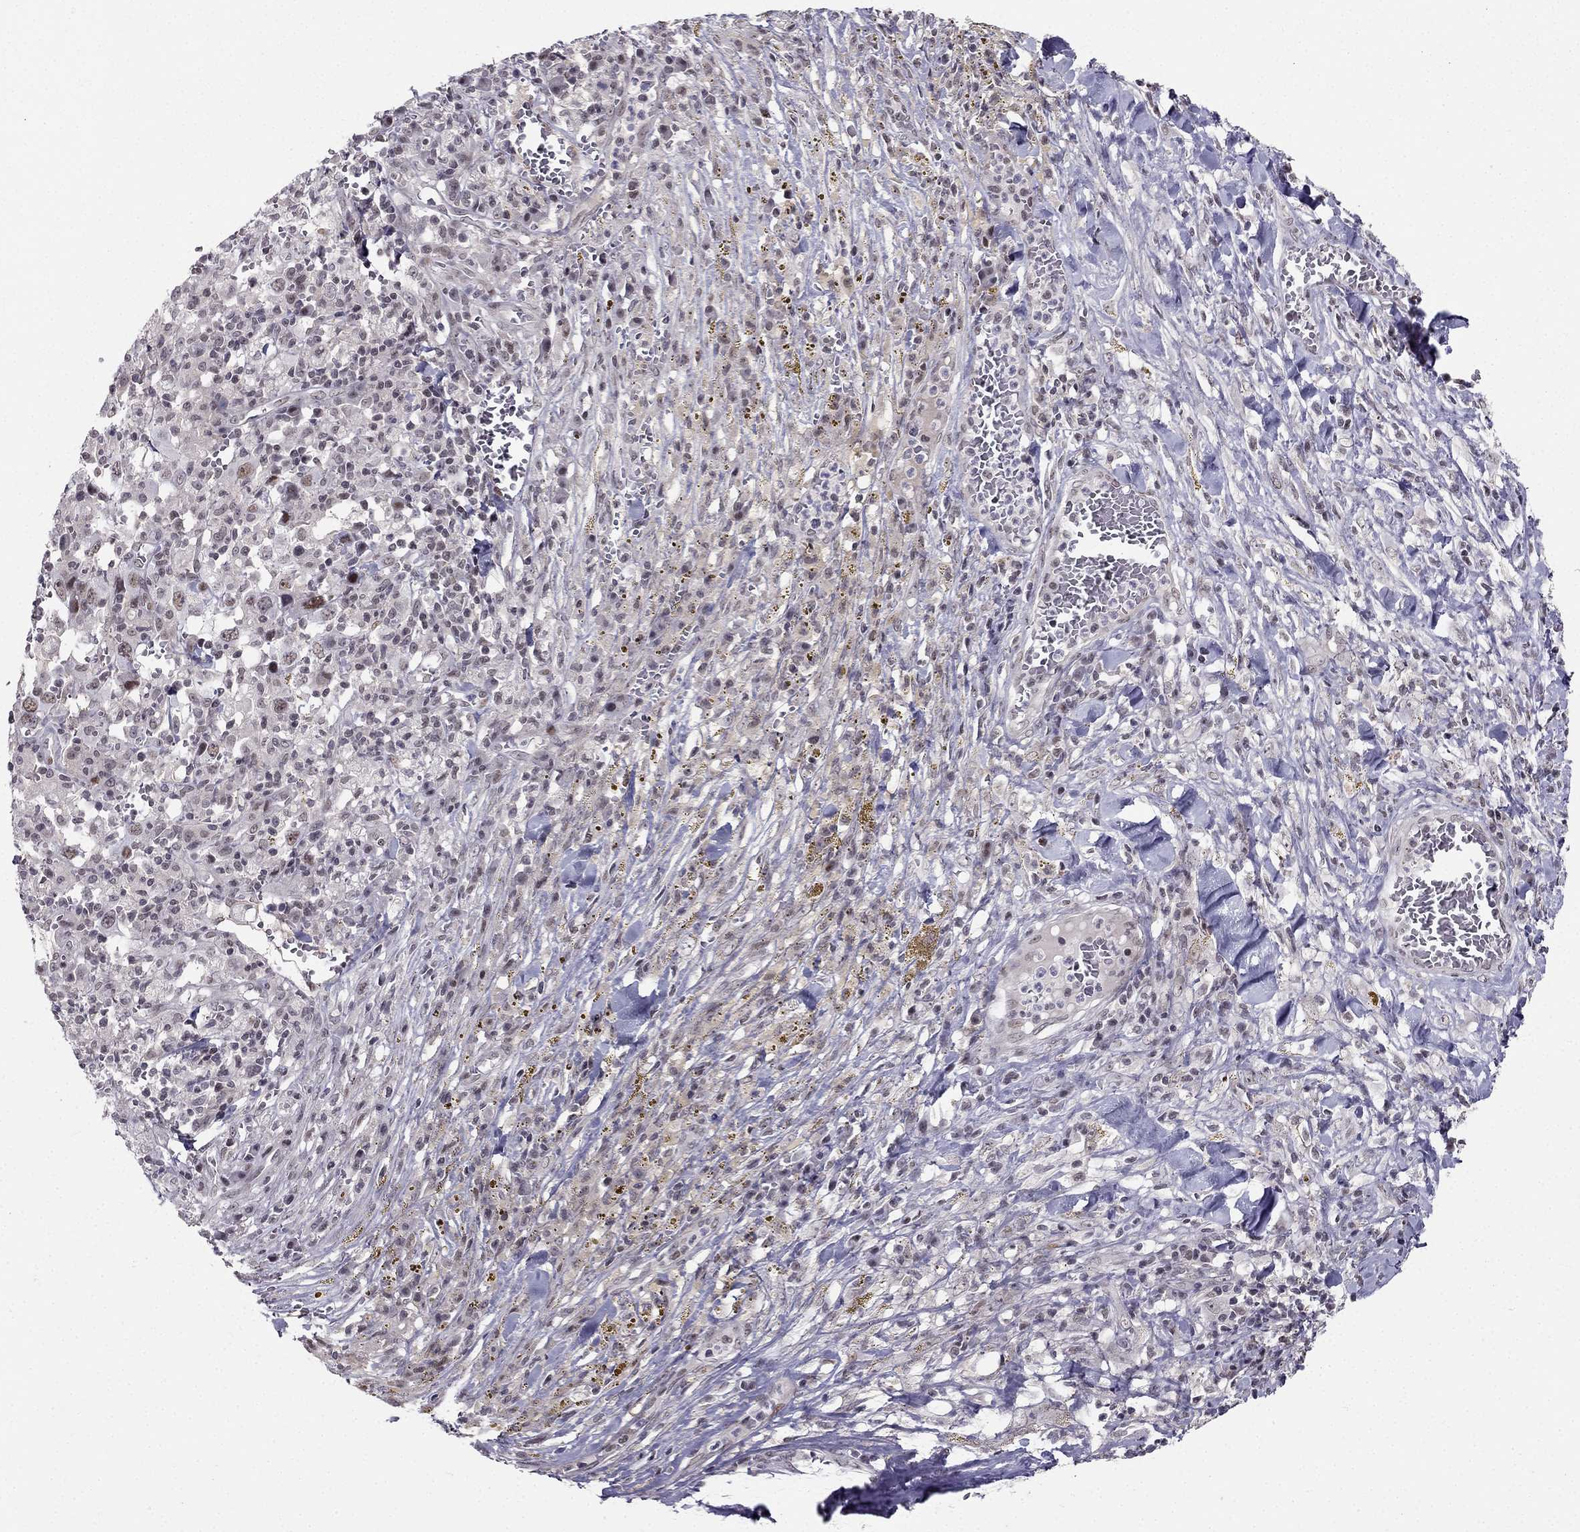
{"staining": {"intensity": "negative", "quantity": "none", "location": "none"}, "tissue": "melanoma", "cell_type": "Tumor cells", "image_type": "cancer", "snomed": [{"axis": "morphology", "description": "Malignant melanoma, NOS"}, {"axis": "topography", "description": "Skin"}], "caption": "An IHC histopathology image of melanoma is shown. There is no staining in tumor cells of melanoma.", "gene": "RPRD2", "patient": {"sex": "female", "age": 91}}